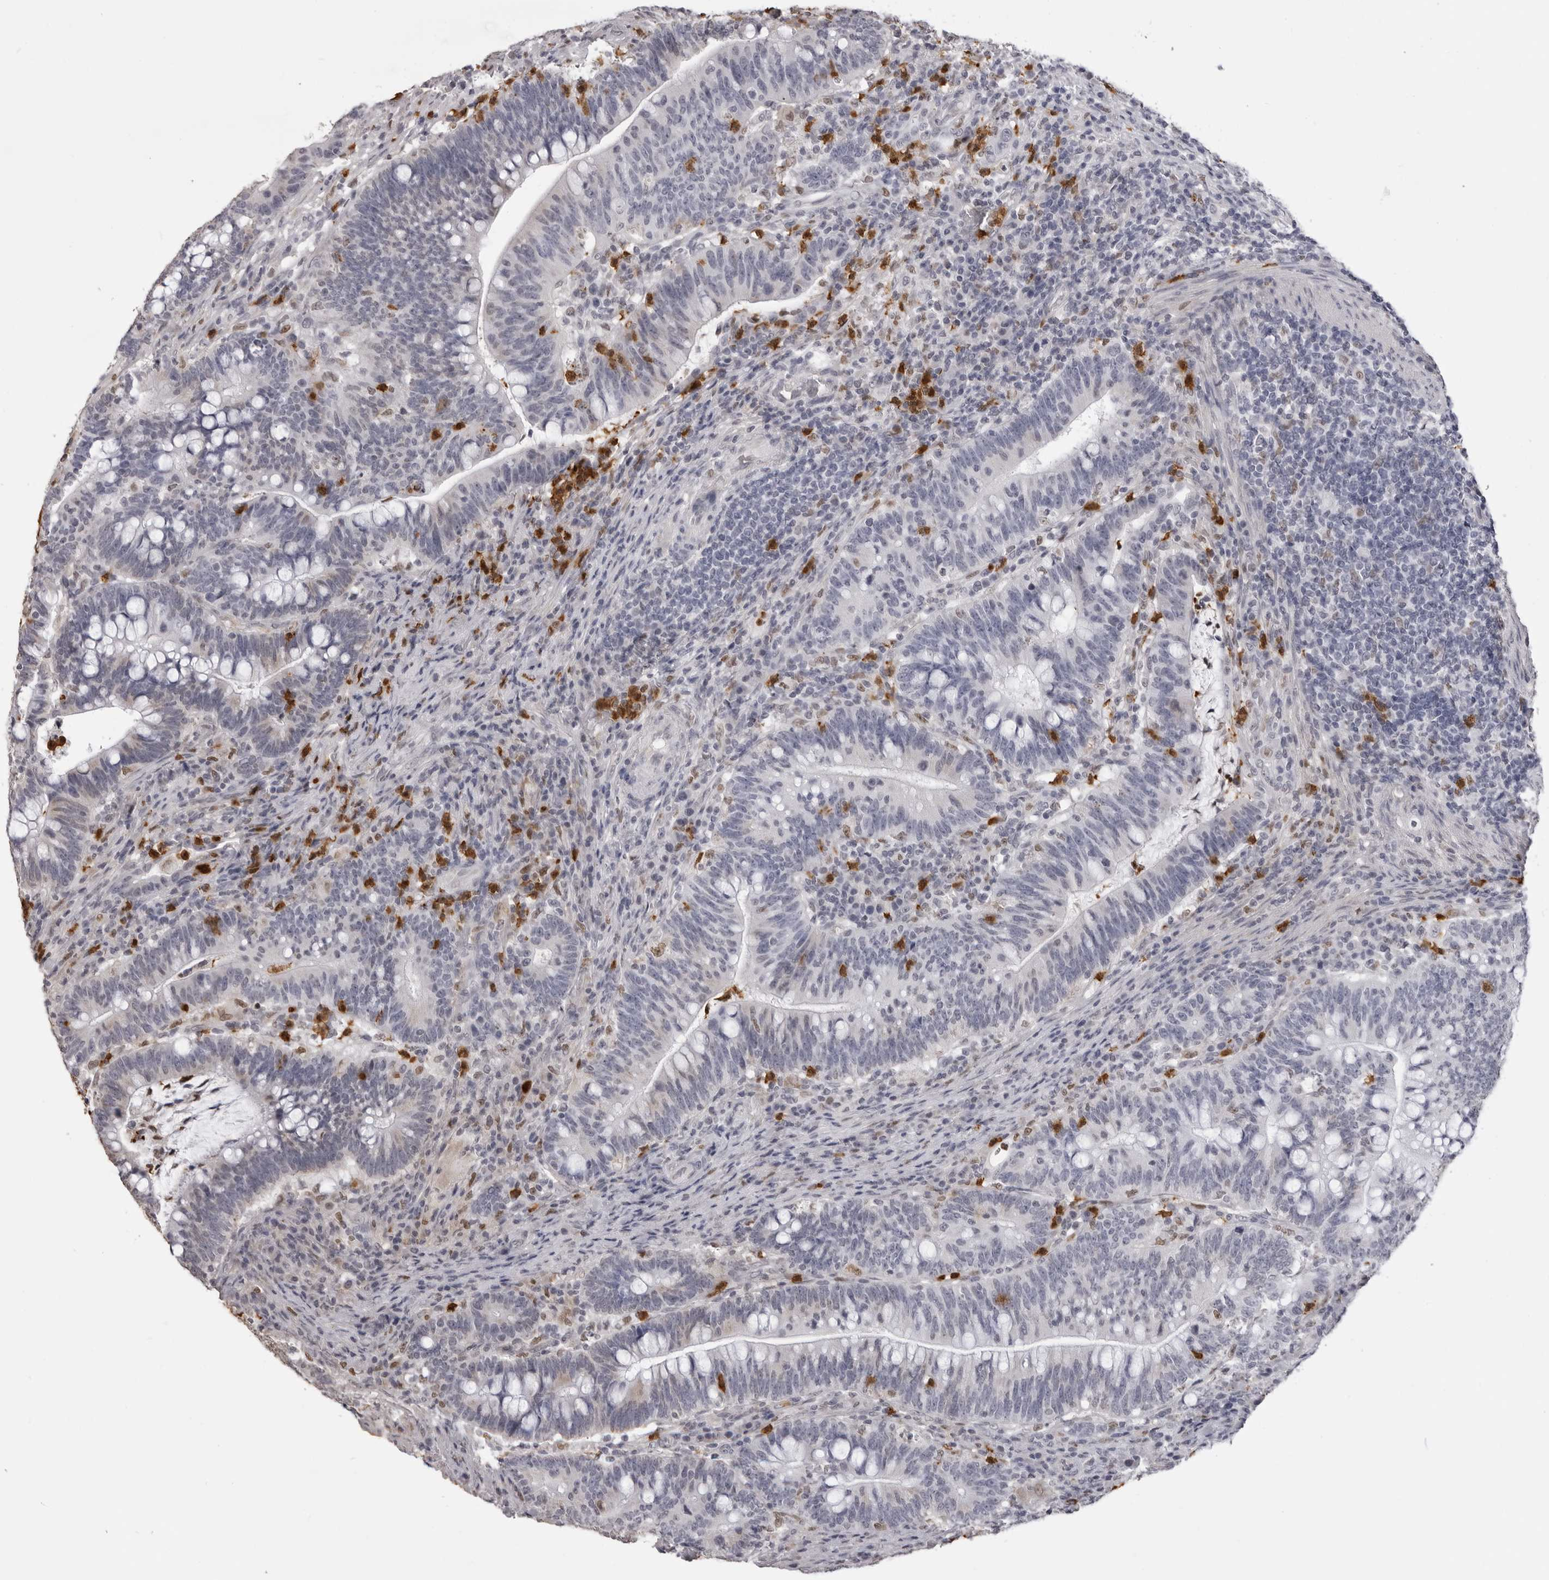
{"staining": {"intensity": "negative", "quantity": "none", "location": "none"}, "tissue": "colorectal cancer", "cell_type": "Tumor cells", "image_type": "cancer", "snomed": [{"axis": "morphology", "description": "Adenocarcinoma, NOS"}, {"axis": "topography", "description": "Colon"}], "caption": "Immunohistochemistry (IHC) of colorectal adenocarcinoma exhibits no positivity in tumor cells.", "gene": "IL31", "patient": {"sex": "female", "age": 66}}